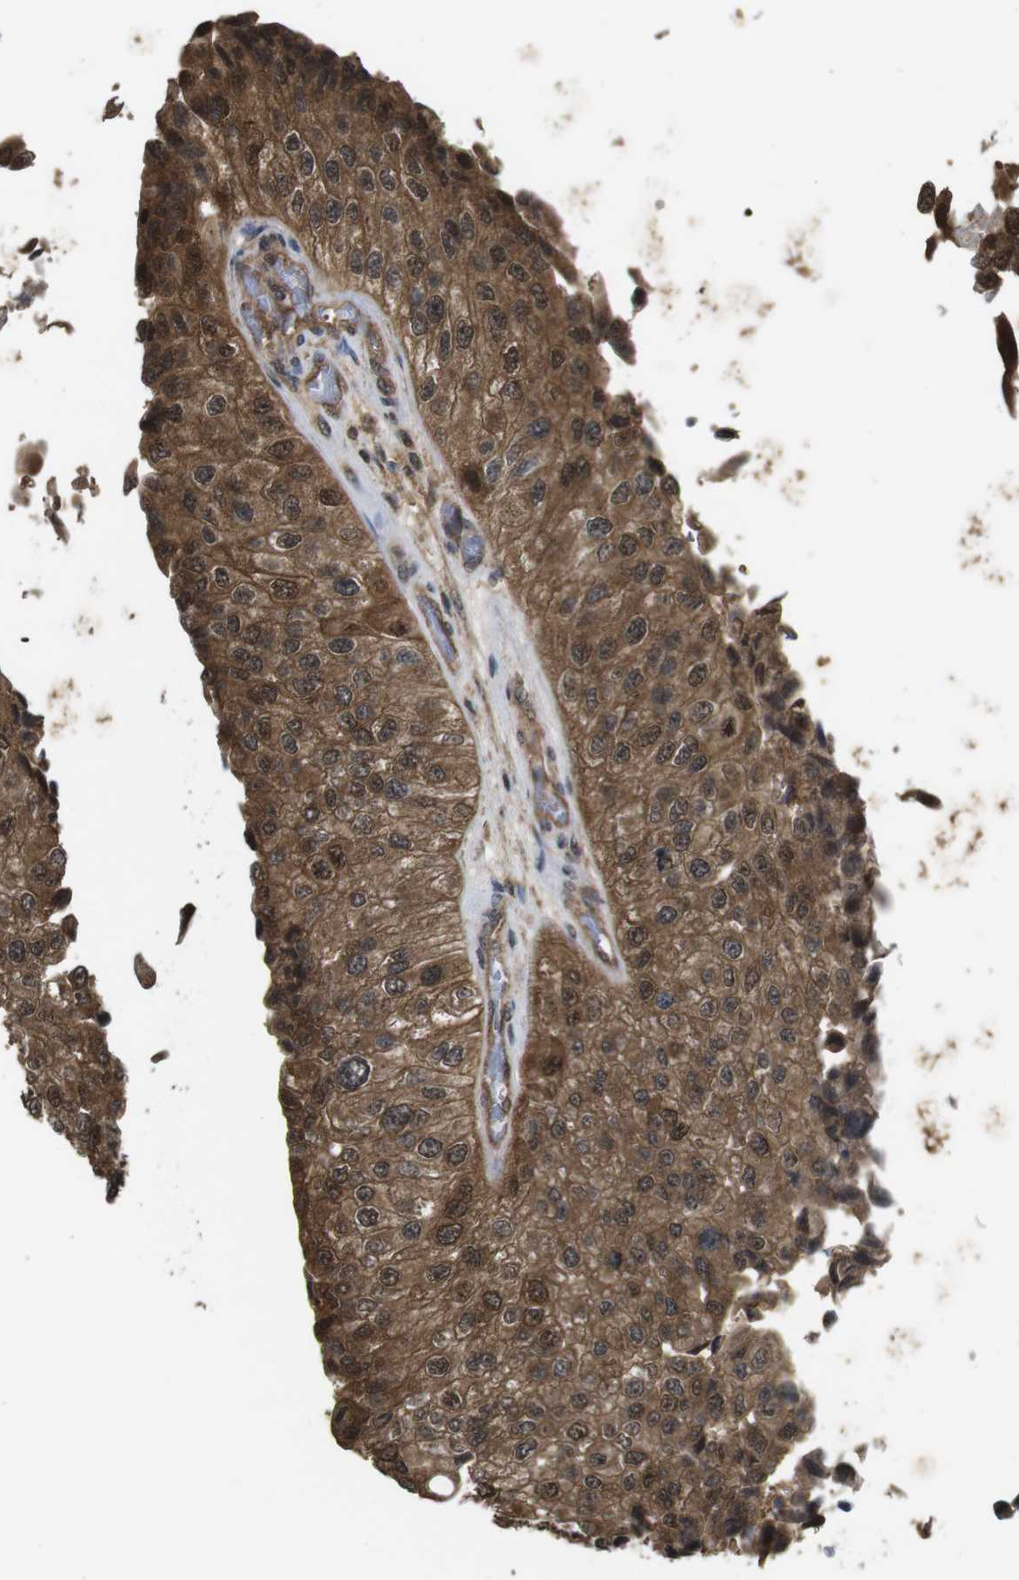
{"staining": {"intensity": "moderate", "quantity": ">75%", "location": "cytoplasmic/membranous,nuclear"}, "tissue": "urothelial cancer", "cell_type": "Tumor cells", "image_type": "cancer", "snomed": [{"axis": "morphology", "description": "Urothelial carcinoma, High grade"}, {"axis": "topography", "description": "Kidney"}, {"axis": "topography", "description": "Urinary bladder"}], "caption": "High-power microscopy captured an immunohistochemistry (IHC) photomicrograph of urothelial cancer, revealing moderate cytoplasmic/membranous and nuclear positivity in approximately >75% of tumor cells. The protein is stained brown, and the nuclei are stained in blue (DAB (3,3'-diaminobenzidine) IHC with brightfield microscopy, high magnification).", "gene": "YWHAG", "patient": {"sex": "male", "age": 77}}